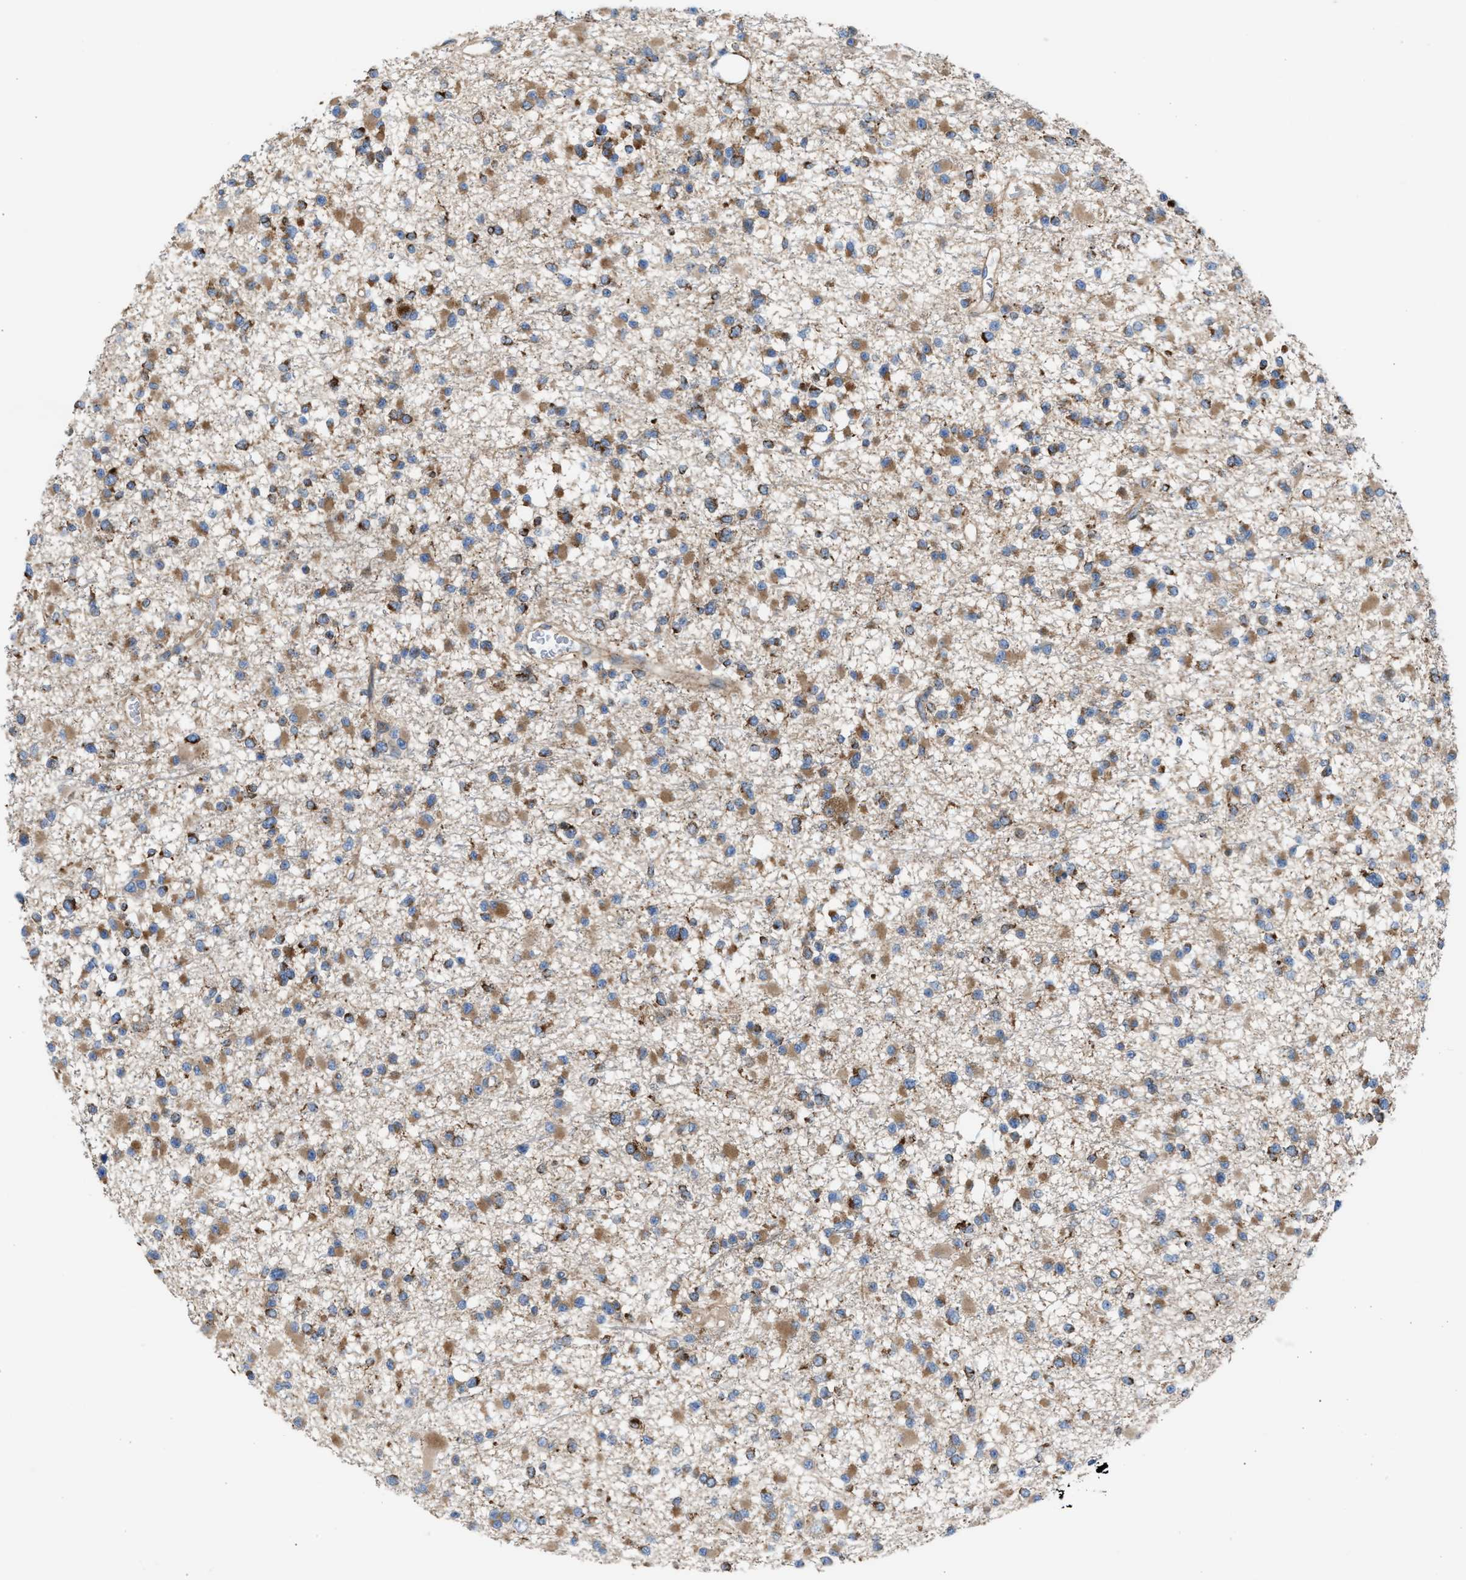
{"staining": {"intensity": "moderate", "quantity": ">75%", "location": "cytoplasmic/membranous"}, "tissue": "glioma", "cell_type": "Tumor cells", "image_type": "cancer", "snomed": [{"axis": "morphology", "description": "Glioma, malignant, Low grade"}, {"axis": "topography", "description": "Brain"}], "caption": "Malignant glioma (low-grade) stained with a protein marker displays moderate staining in tumor cells.", "gene": "TBC1D15", "patient": {"sex": "female", "age": 22}}